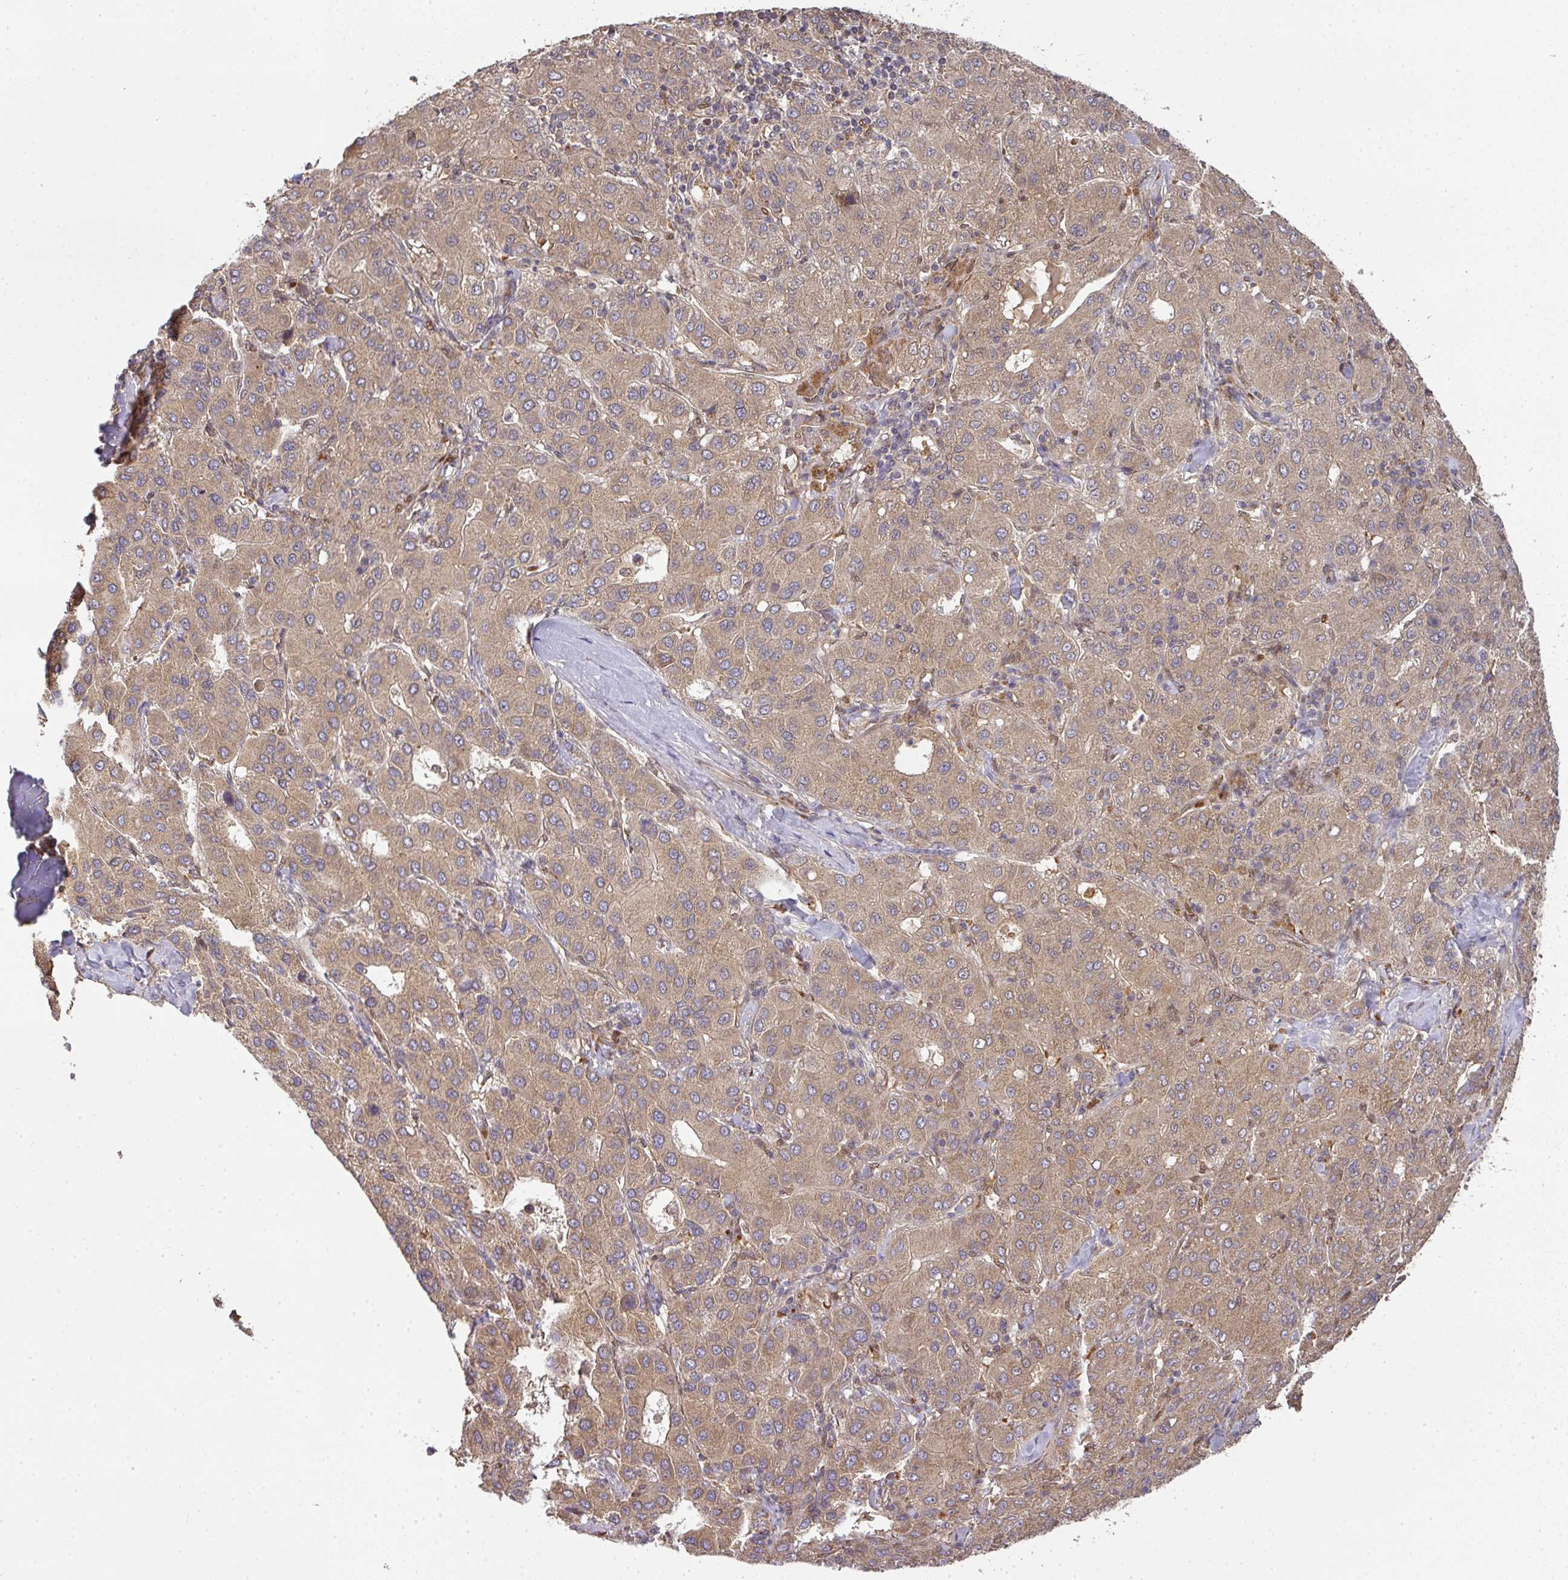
{"staining": {"intensity": "weak", "quantity": ">75%", "location": "cytoplasmic/membranous"}, "tissue": "liver cancer", "cell_type": "Tumor cells", "image_type": "cancer", "snomed": [{"axis": "morphology", "description": "Carcinoma, Hepatocellular, NOS"}, {"axis": "topography", "description": "Liver"}], "caption": "Tumor cells reveal weak cytoplasmic/membranous staining in approximately >75% of cells in liver cancer. Using DAB (brown) and hematoxylin (blue) stains, captured at high magnification using brightfield microscopy.", "gene": "MALSU1", "patient": {"sex": "male", "age": 65}}